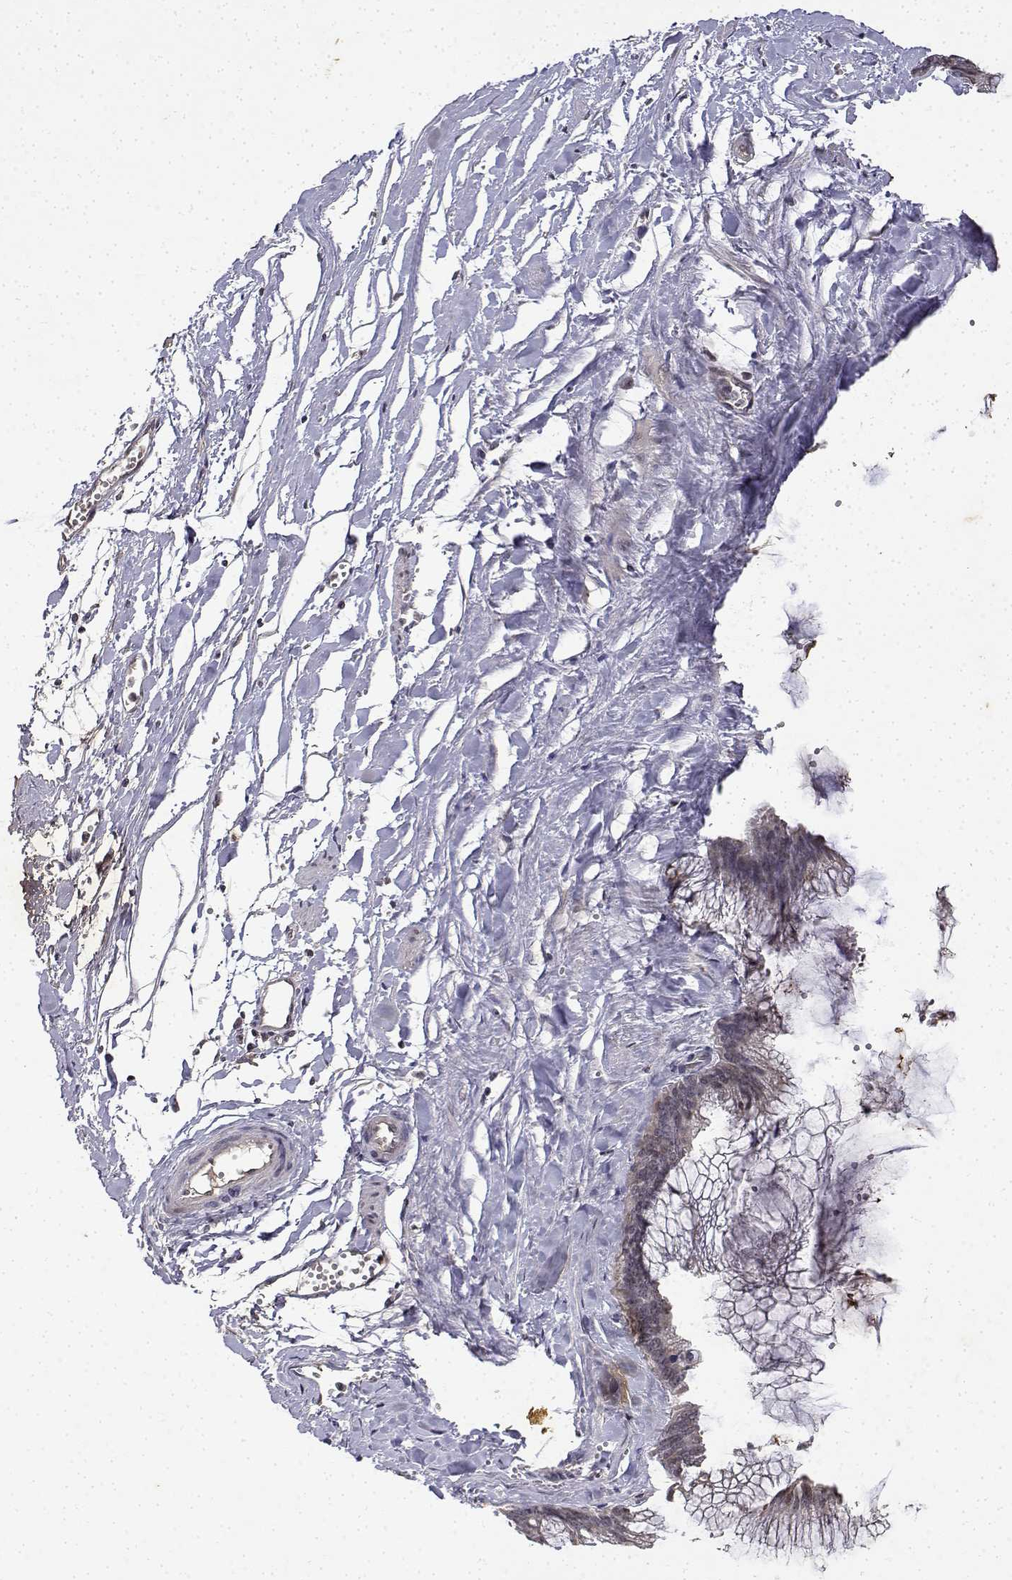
{"staining": {"intensity": "negative", "quantity": "none", "location": "none"}, "tissue": "ovarian cancer", "cell_type": "Tumor cells", "image_type": "cancer", "snomed": [{"axis": "morphology", "description": "Cystadenocarcinoma, mucinous, NOS"}, {"axis": "topography", "description": "Ovary"}], "caption": "High power microscopy micrograph of an immunohistochemistry (IHC) histopathology image of ovarian mucinous cystadenocarcinoma, revealing no significant expression in tumor cells. Brightfield microscopy of immunohistochemistry (IHC) stained with DAB (brown) and hematoxylin (blue), captured at high magnification.", "gene": "BDNF", "patient": {"sex": "female", "age": 44}}